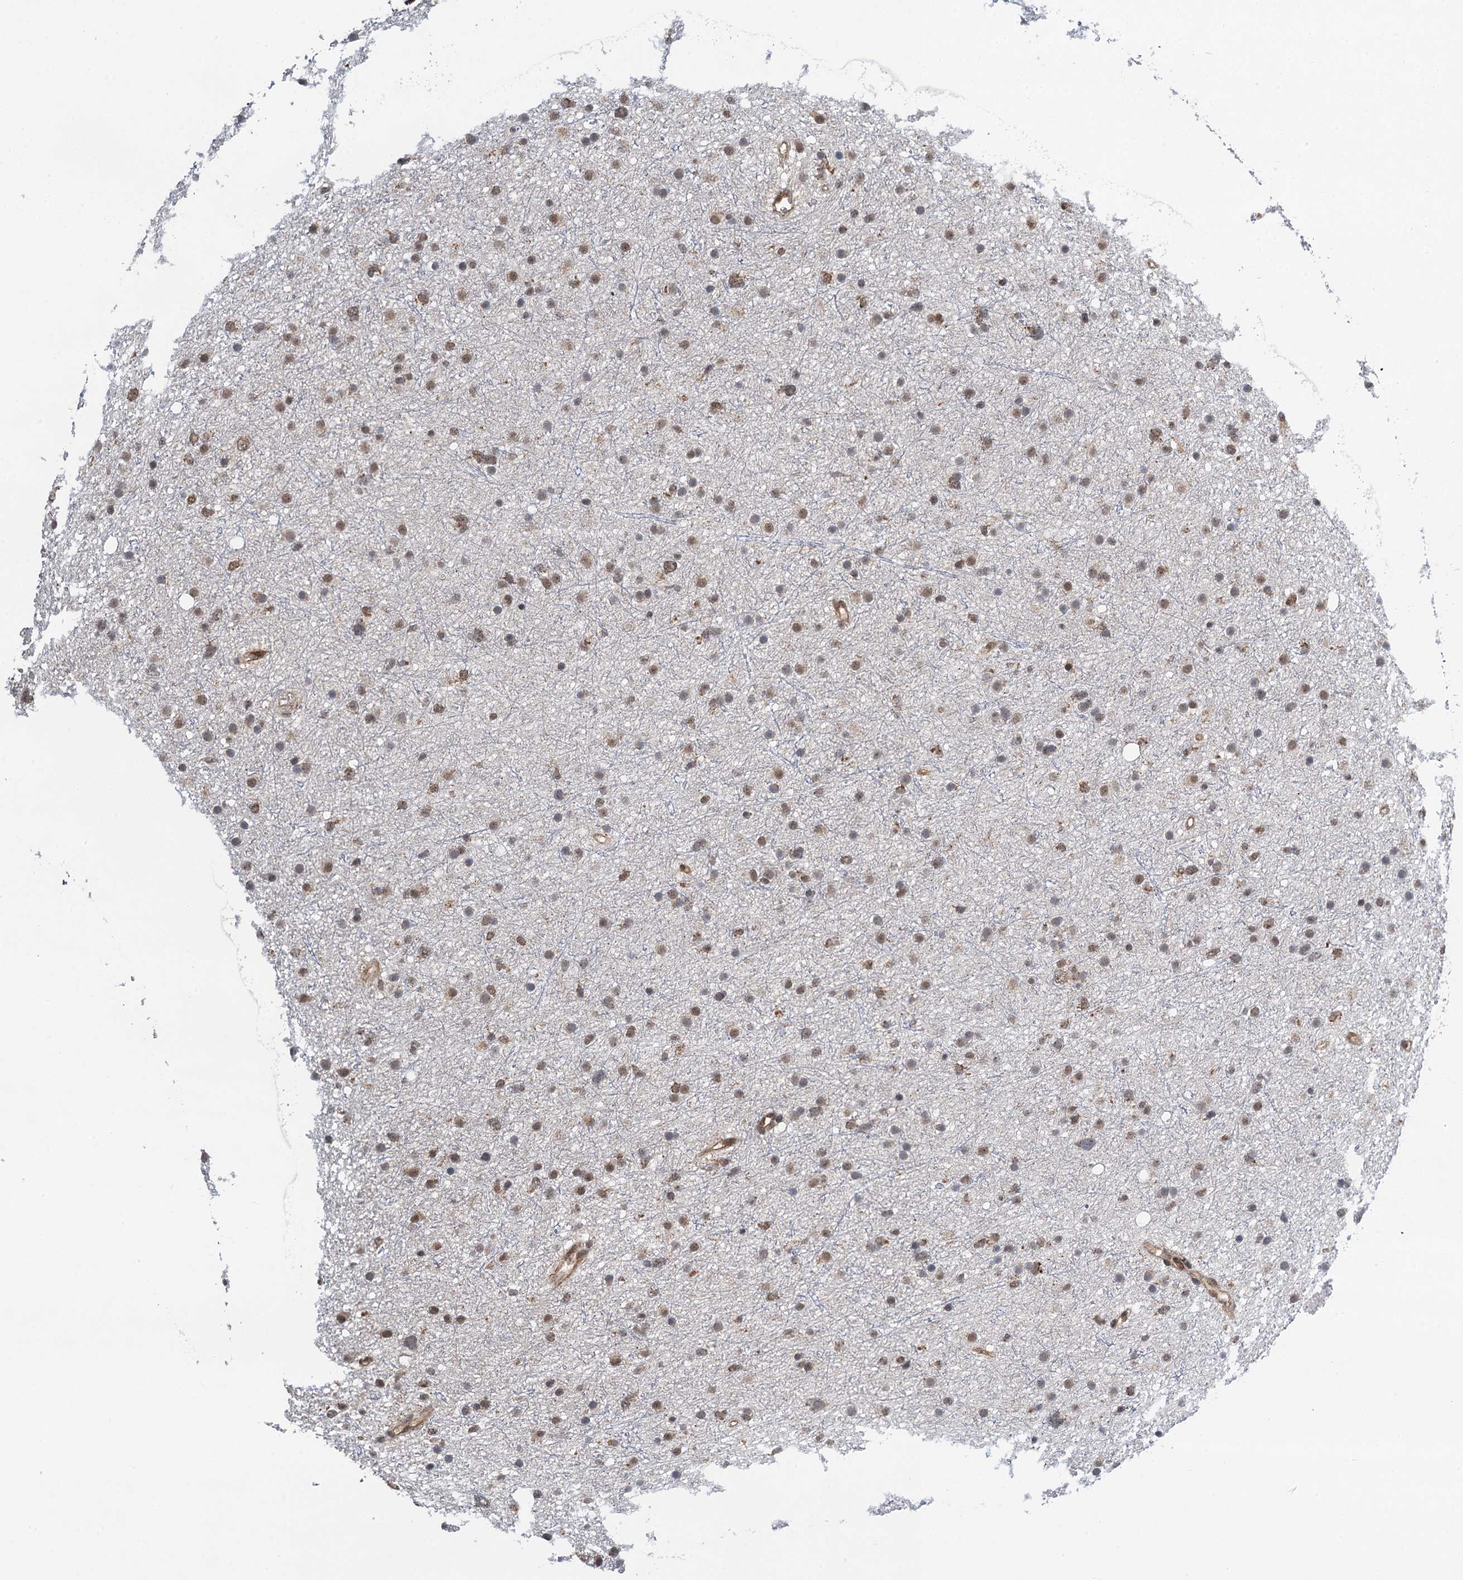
{"staining": {"intensity": "moderate", "quantity": "25%-75%", "location": "nuclear"}, "tissue": "glioma", "cell_type": "Tumor cells", "image_type": "cancer", "snomed": [{"axis": "morphology", "description": "Glioma, malignant, Low grade"}, {"axis": "topography", "description": "Cerebral cortex"}], "caption": "Glioma tissue reveals moderate nuclear expression in approximately 25%-75% of tumor cells The staining was performed using DAB, with brown indicating positive protein expression. Nuclei are stained blue with hematoxylin.", "gene": "CMPK2", "patient": {"sex": "female", "age": 39}}